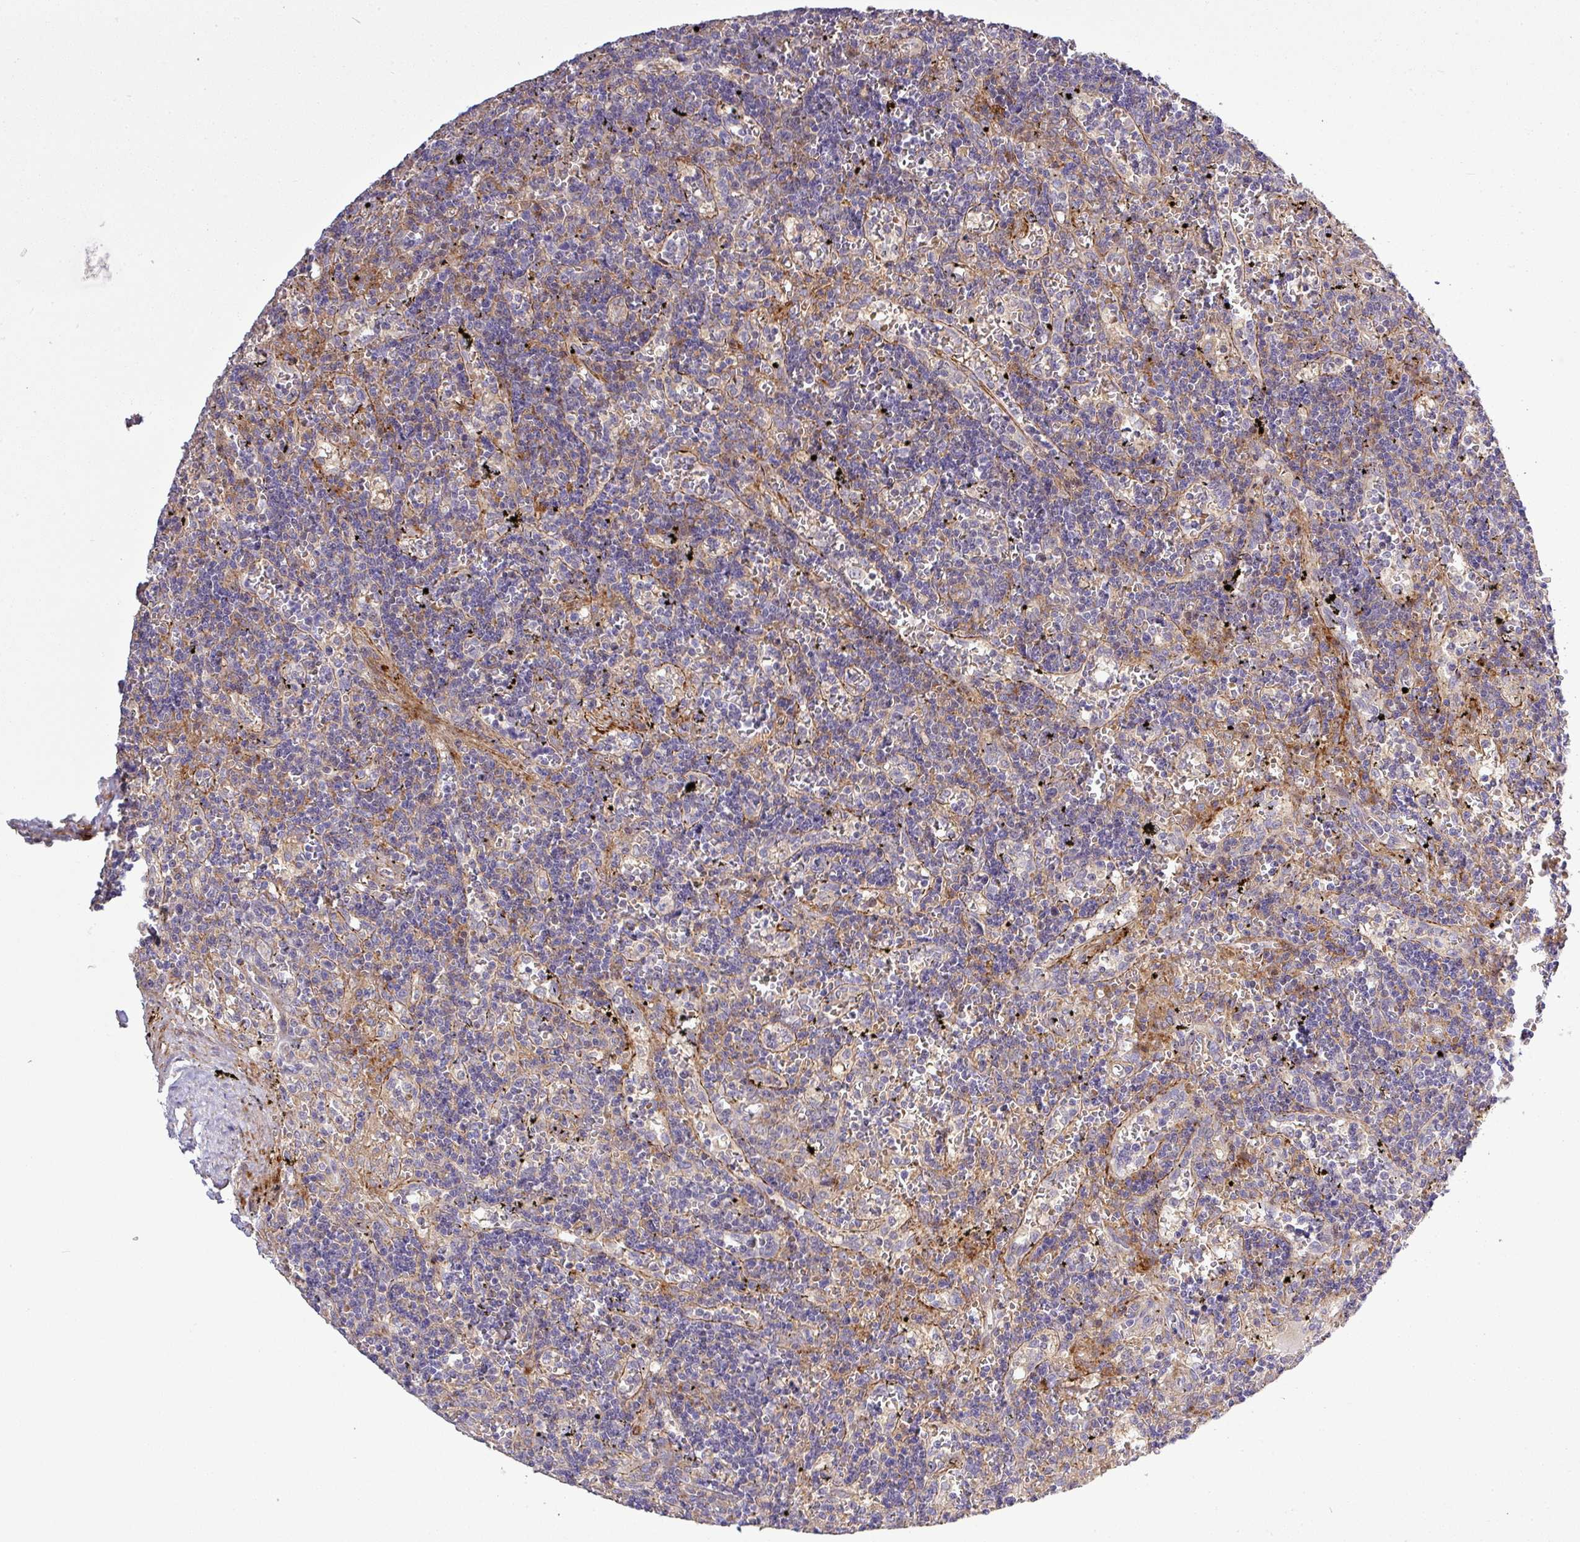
{"staining": {"intensity": "negative", "quantity": "none", "location": "none"}, "tissue": "lymphoma", "cell_type": "Tumor cells", "image_type": "cancer", "snomed": [{"axis": "morphology", "description": "Malignant lymphoma, non-Hodgkin's type, Low grade"}, {"axis": "topography", "description": "Spleen"}], "caption": "This is an IHC histopathology image of lymphoma. There is no expression in tumor cells.", "gene": "TPRA1", "patient": {"sex": "male", "age": 60}}